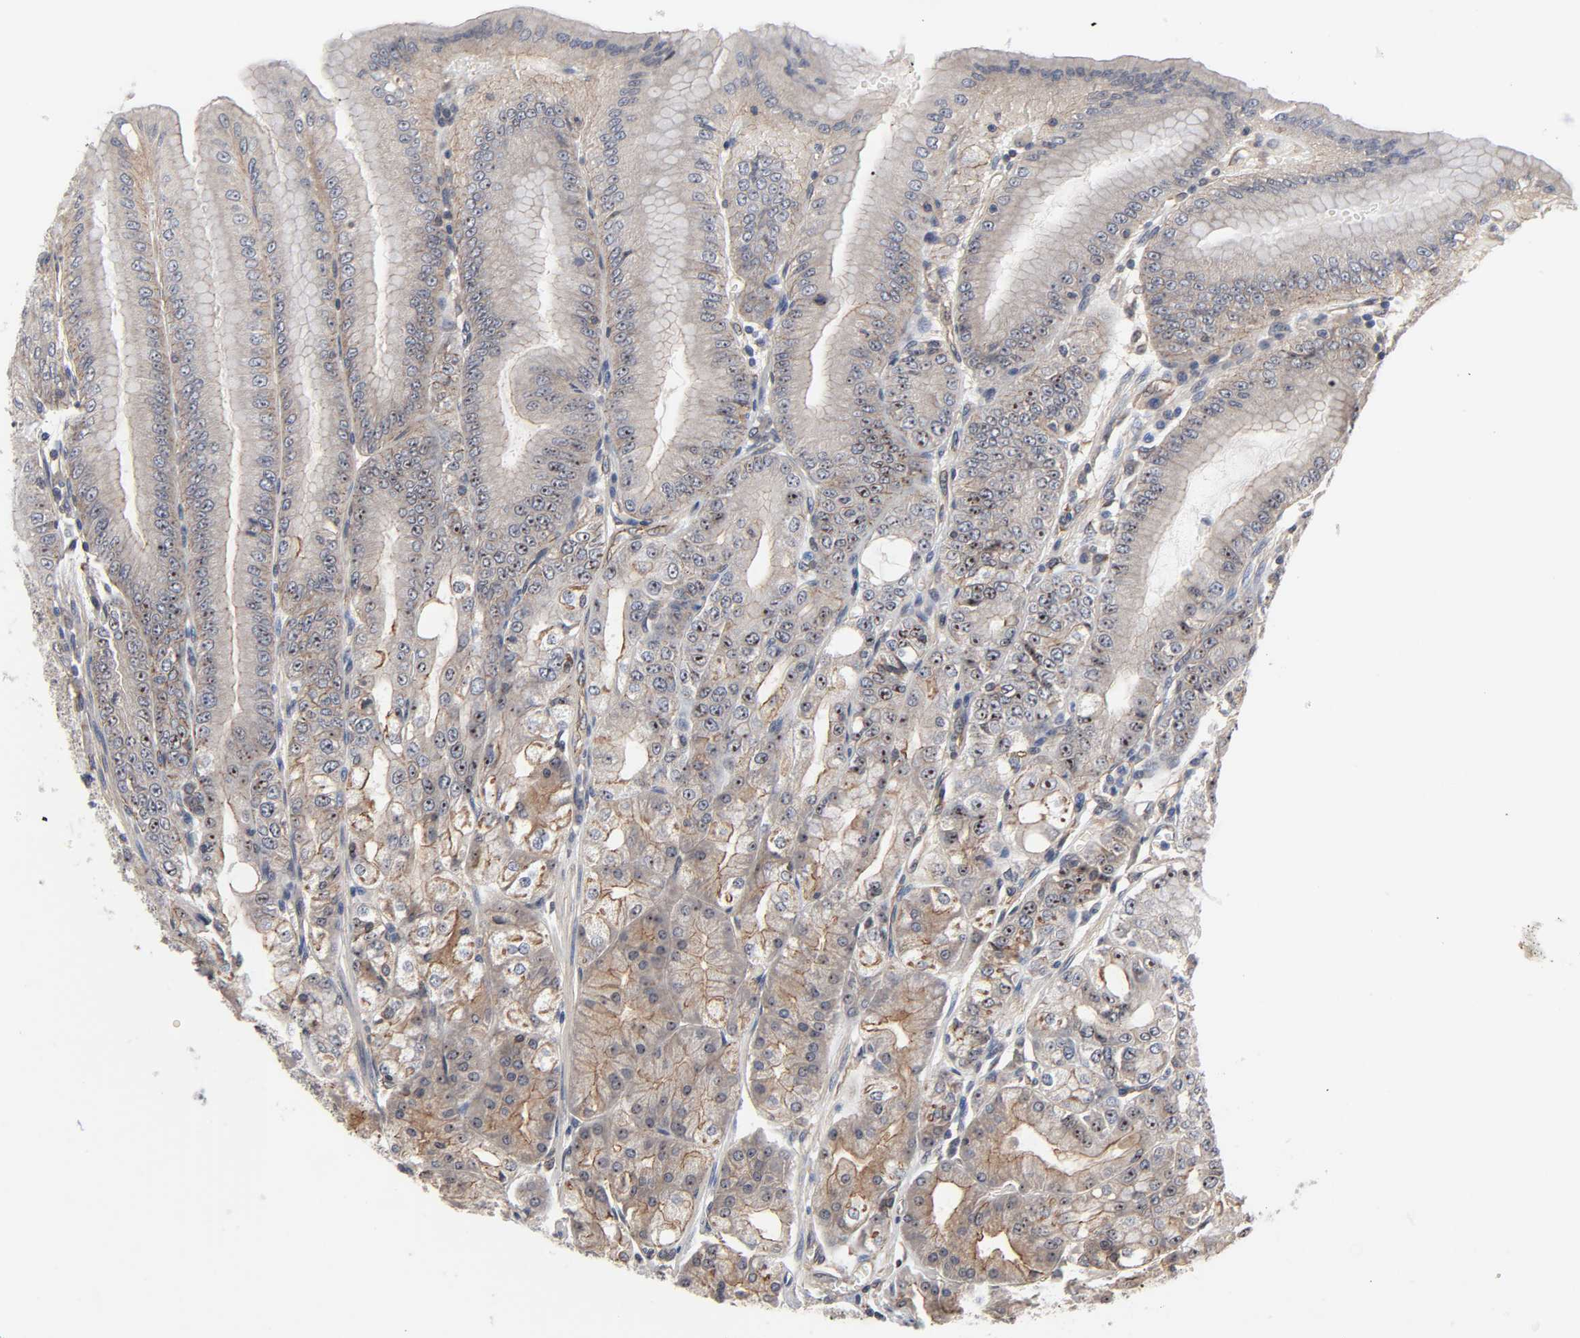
{"staining": {"intensity": "moderate", "quantity": ">75%", "location": "cytoplasmic/membranous,nuclear"}, "tissue": "stomach", "cell_type": "Glandular cells", "image_type": "normal", "snomed": [{"axis": "morphology", "description": "Normal tissue, NOS"}, {"axis": "topography", "description": "Stomach, lower"}], "caption": "The image exhibits immunohistochemical staining of unremarkable stomach. There is moderate cytoplasmic/membranous,nuclear expression is identified in about >75% of glandular cells. The protein of interest is shown in brown color, while the nuclei are stained blue.", "gene": "DDX10", "patient": {"sex": "male", "age": 71}}